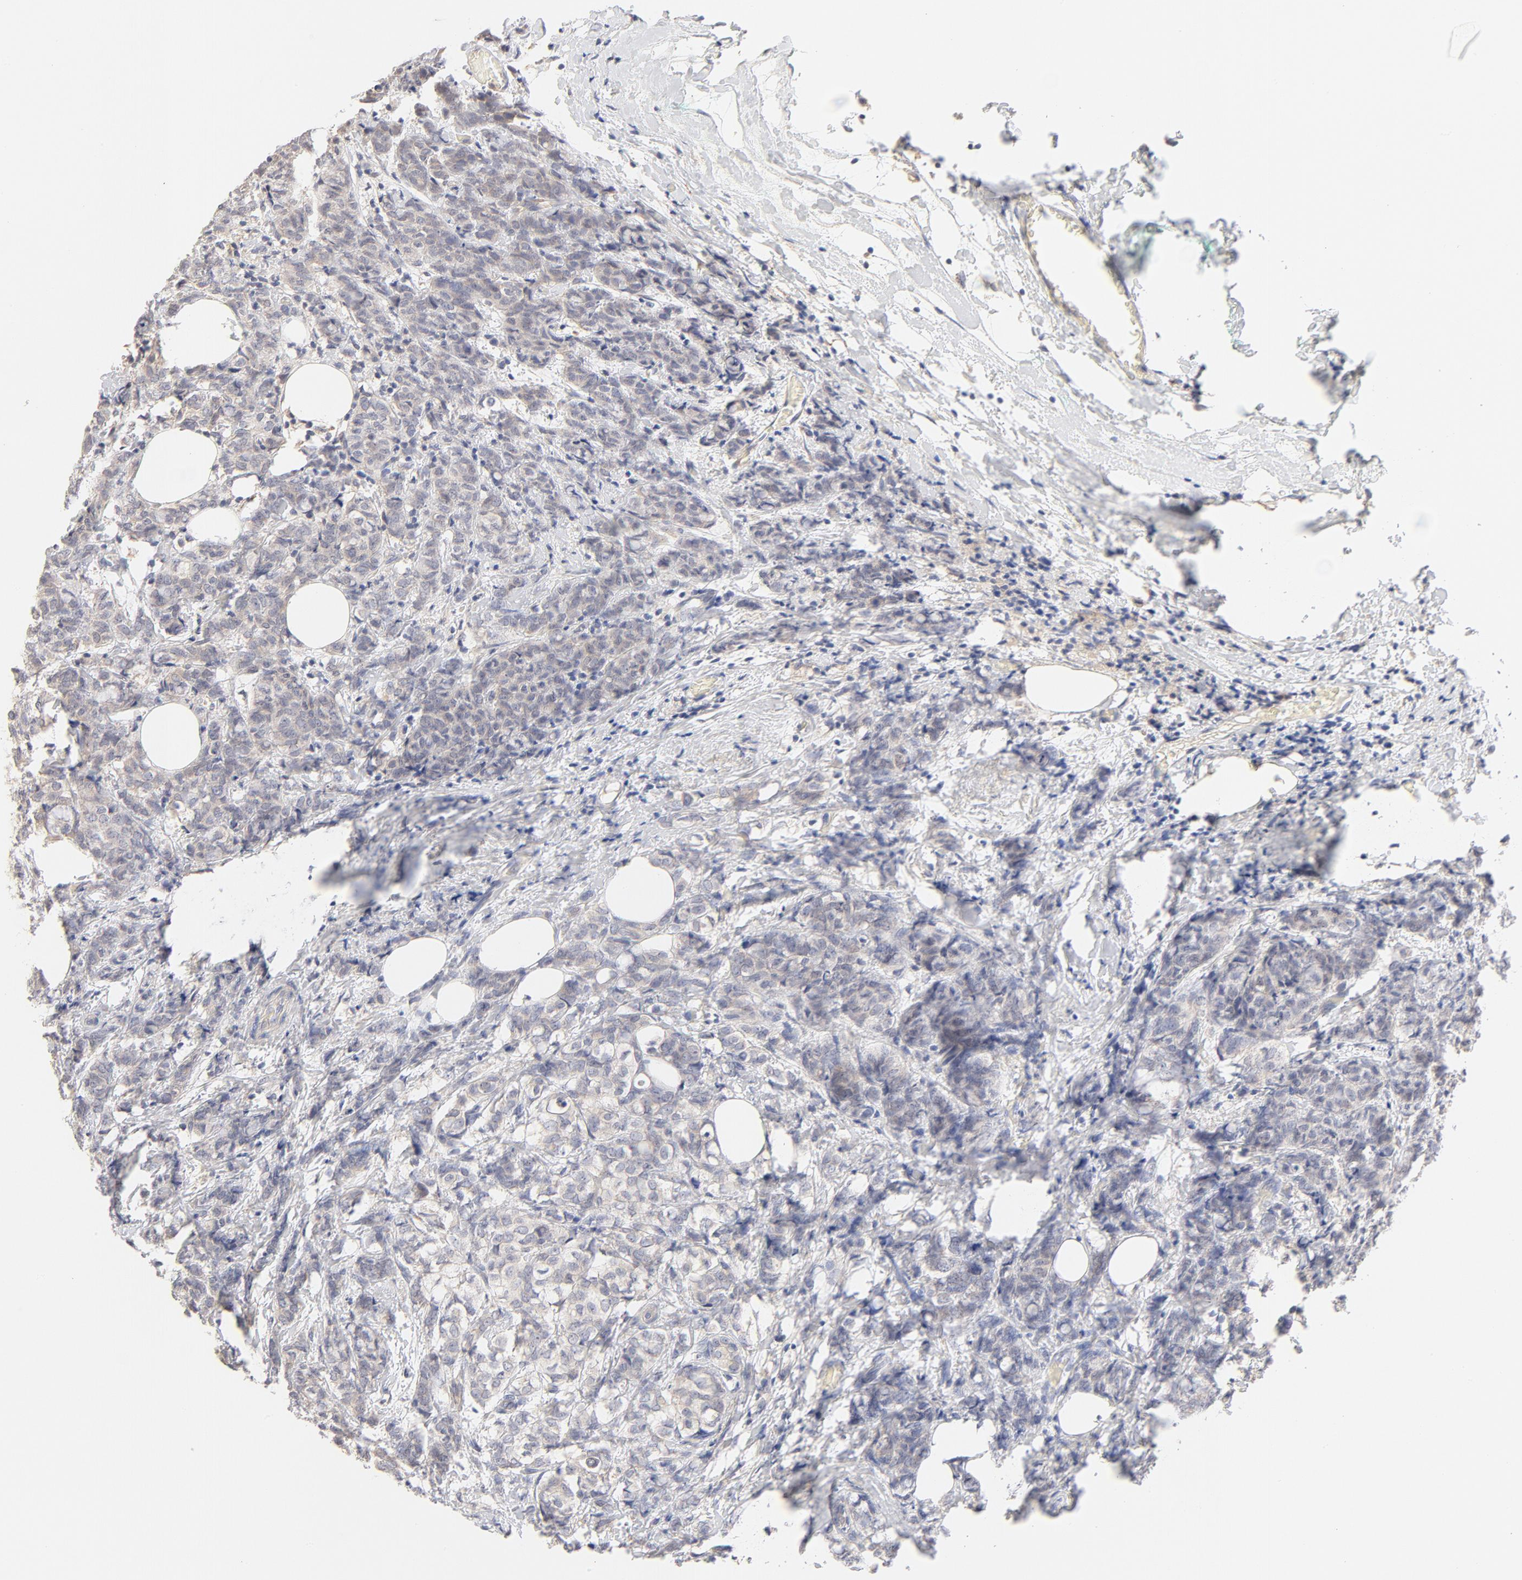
{"staining": {"intensity": "weak", "quantity": "<25%", "location": "cytoplasmic/membranous"}, "tissue": "breast cancer", "cell_type": "Tumor cells", "image_type": "cancer", "snomed": [{"axis": "morphology", "description": "Lobular carcinoma"}, {"axis": "topography", "description": "Breast"}], "caption": "The histopathology image shows no staining of tumor cells in breast lobular carcinoma.", "gene": "MTERF2", "patient": {"sex": "female", "age": 60}}